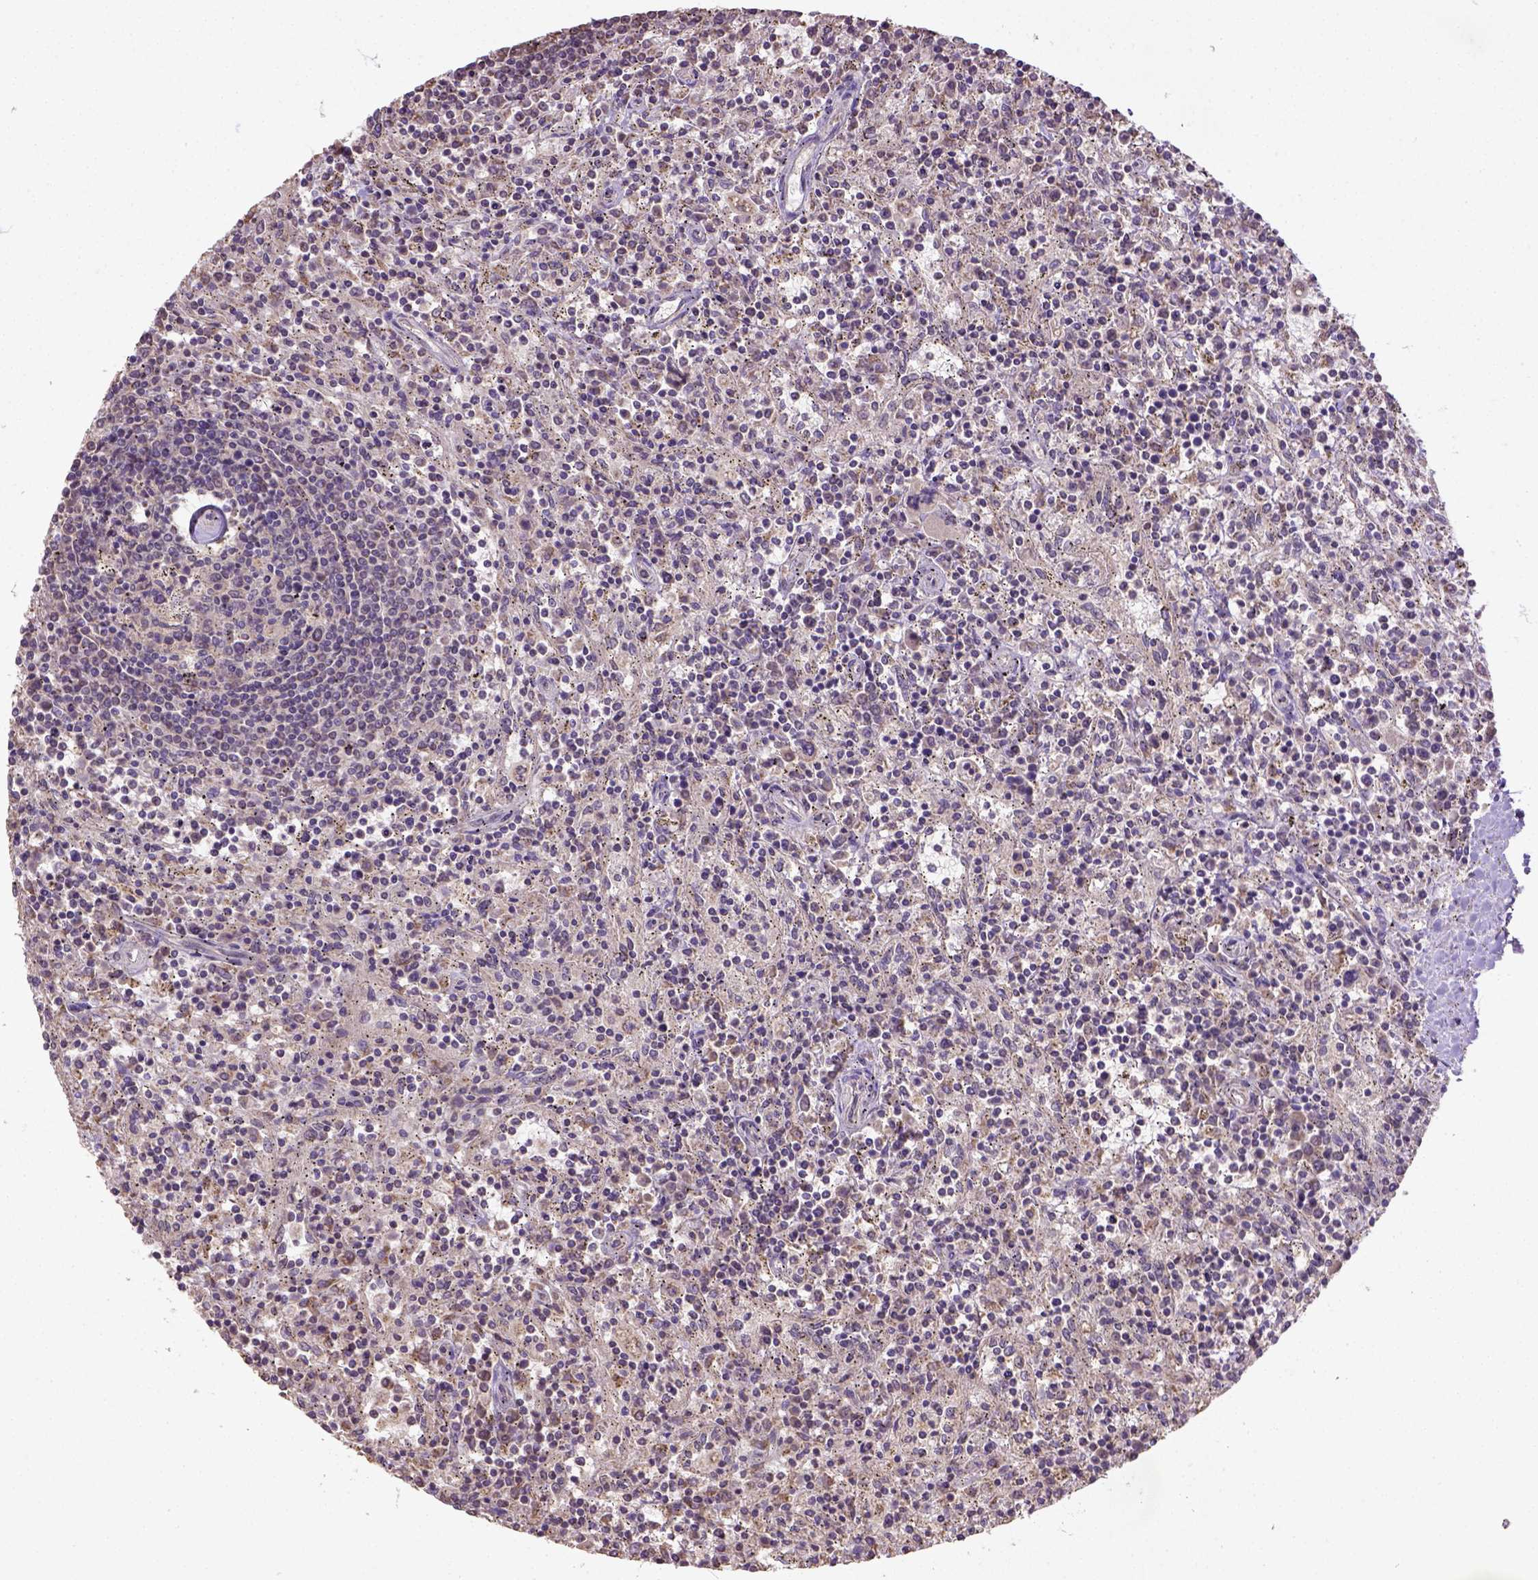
{"staining": {"intensity": "negative", "quantity": "none", "location": "none"}, "tissue": "lymphoma", "cell_type": "Tumor cells", "image_type": "cancer", "snomed": [{"axis": "morphology", "description": "Malignant lymphoma, non-Hodgkin's type, Low grade"}, {"axis": "topography", "description": "Spleen"}], "caption": "IHC of human lymphoma exhibits no expression in tumor cells. (DAB immunohistochemistry (IHC) with hematoxylin counter stain).", "gene": "NUDT10", "patient": {"sex": "male", "age": 62}}